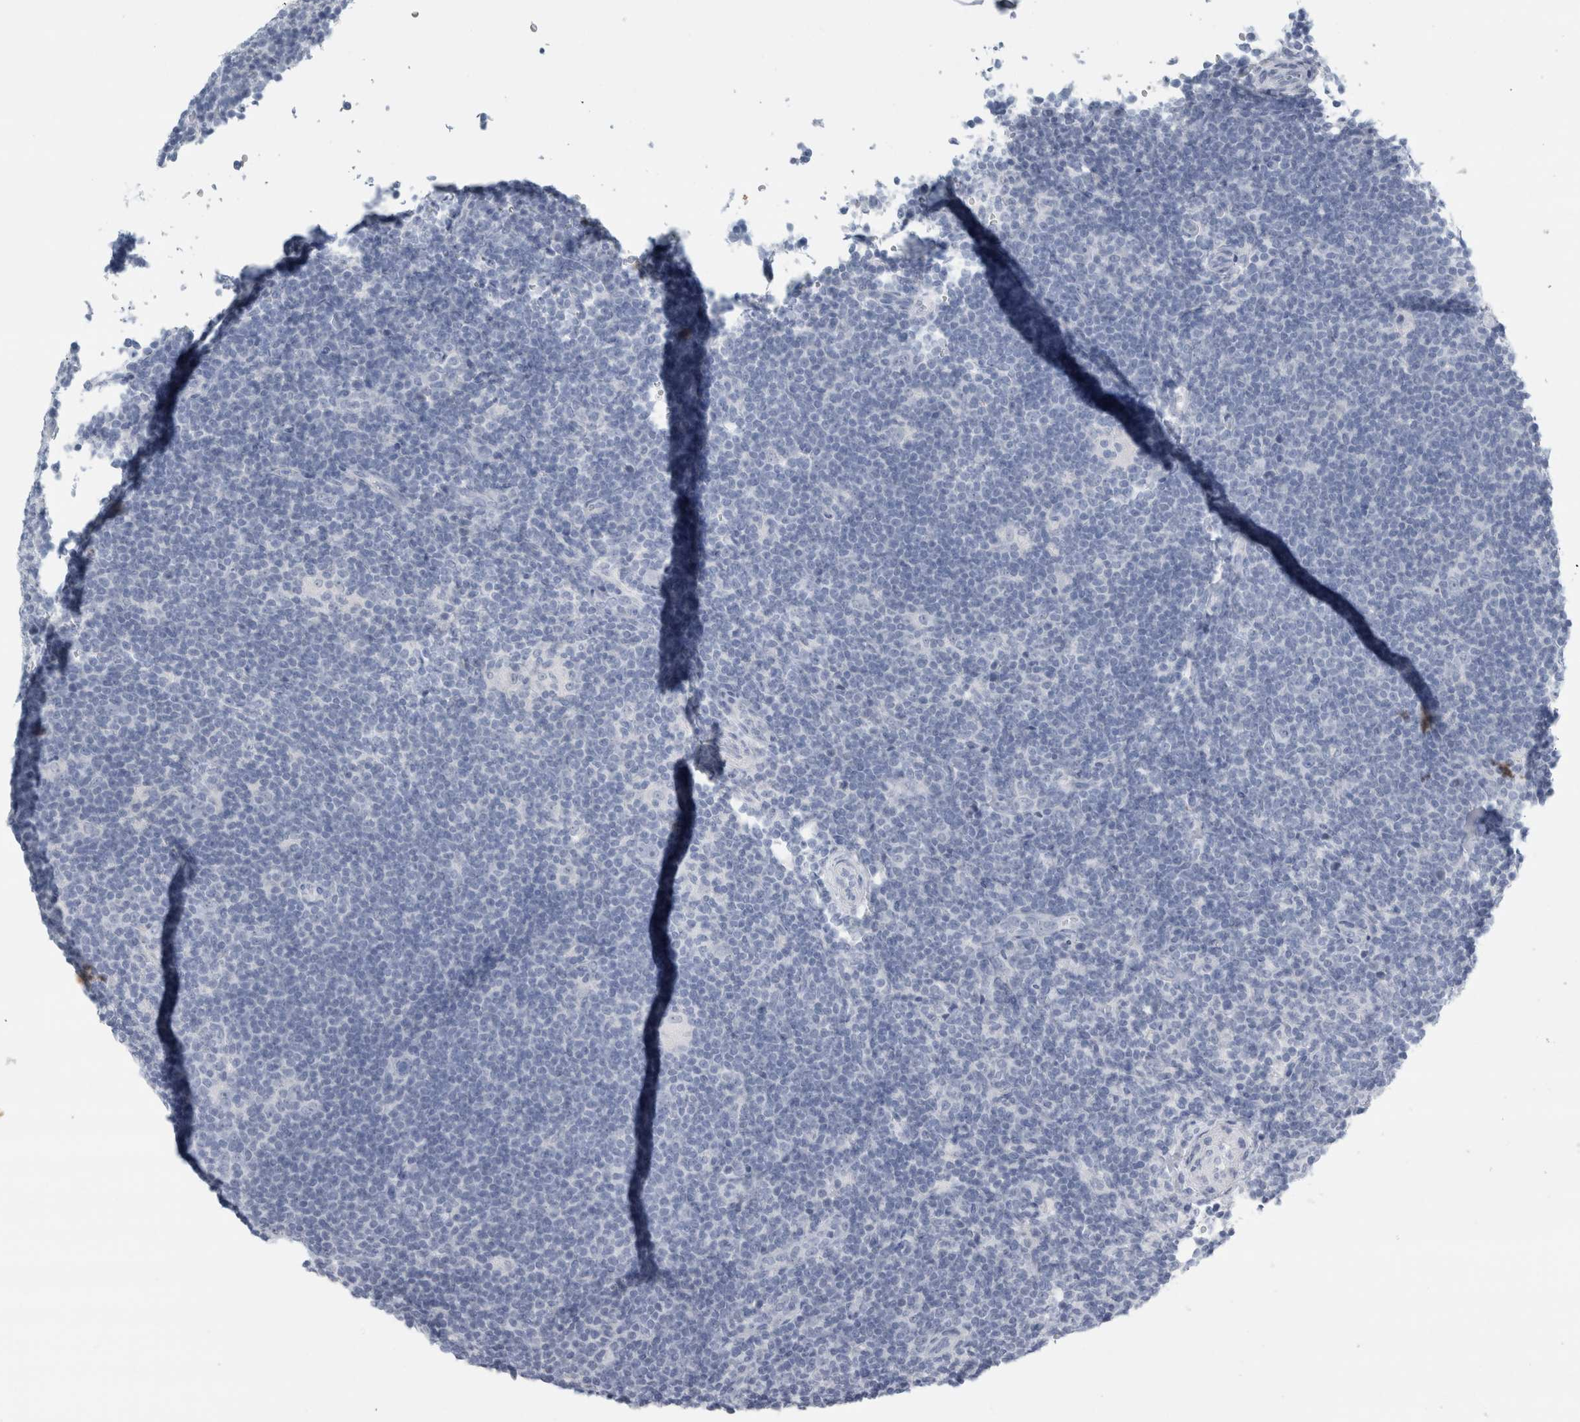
{"staining": {"intensity": "negative", "quantity": "none", "location": "none"}, "tissue": "lymphoma", "cell_type": "Tumor cells", "image_type": "cancer", "snomed": [{"axis": "morphology", "description": "Hodgkin's disease, NOS"}, {"axis": "topography", "description": "Lymph node"}], "caption": "Tumor cells show no significant positivity in Hodgkin's disease.", "gene": "RPH3AL", "patient": {"sex": "female", "age": 57}}